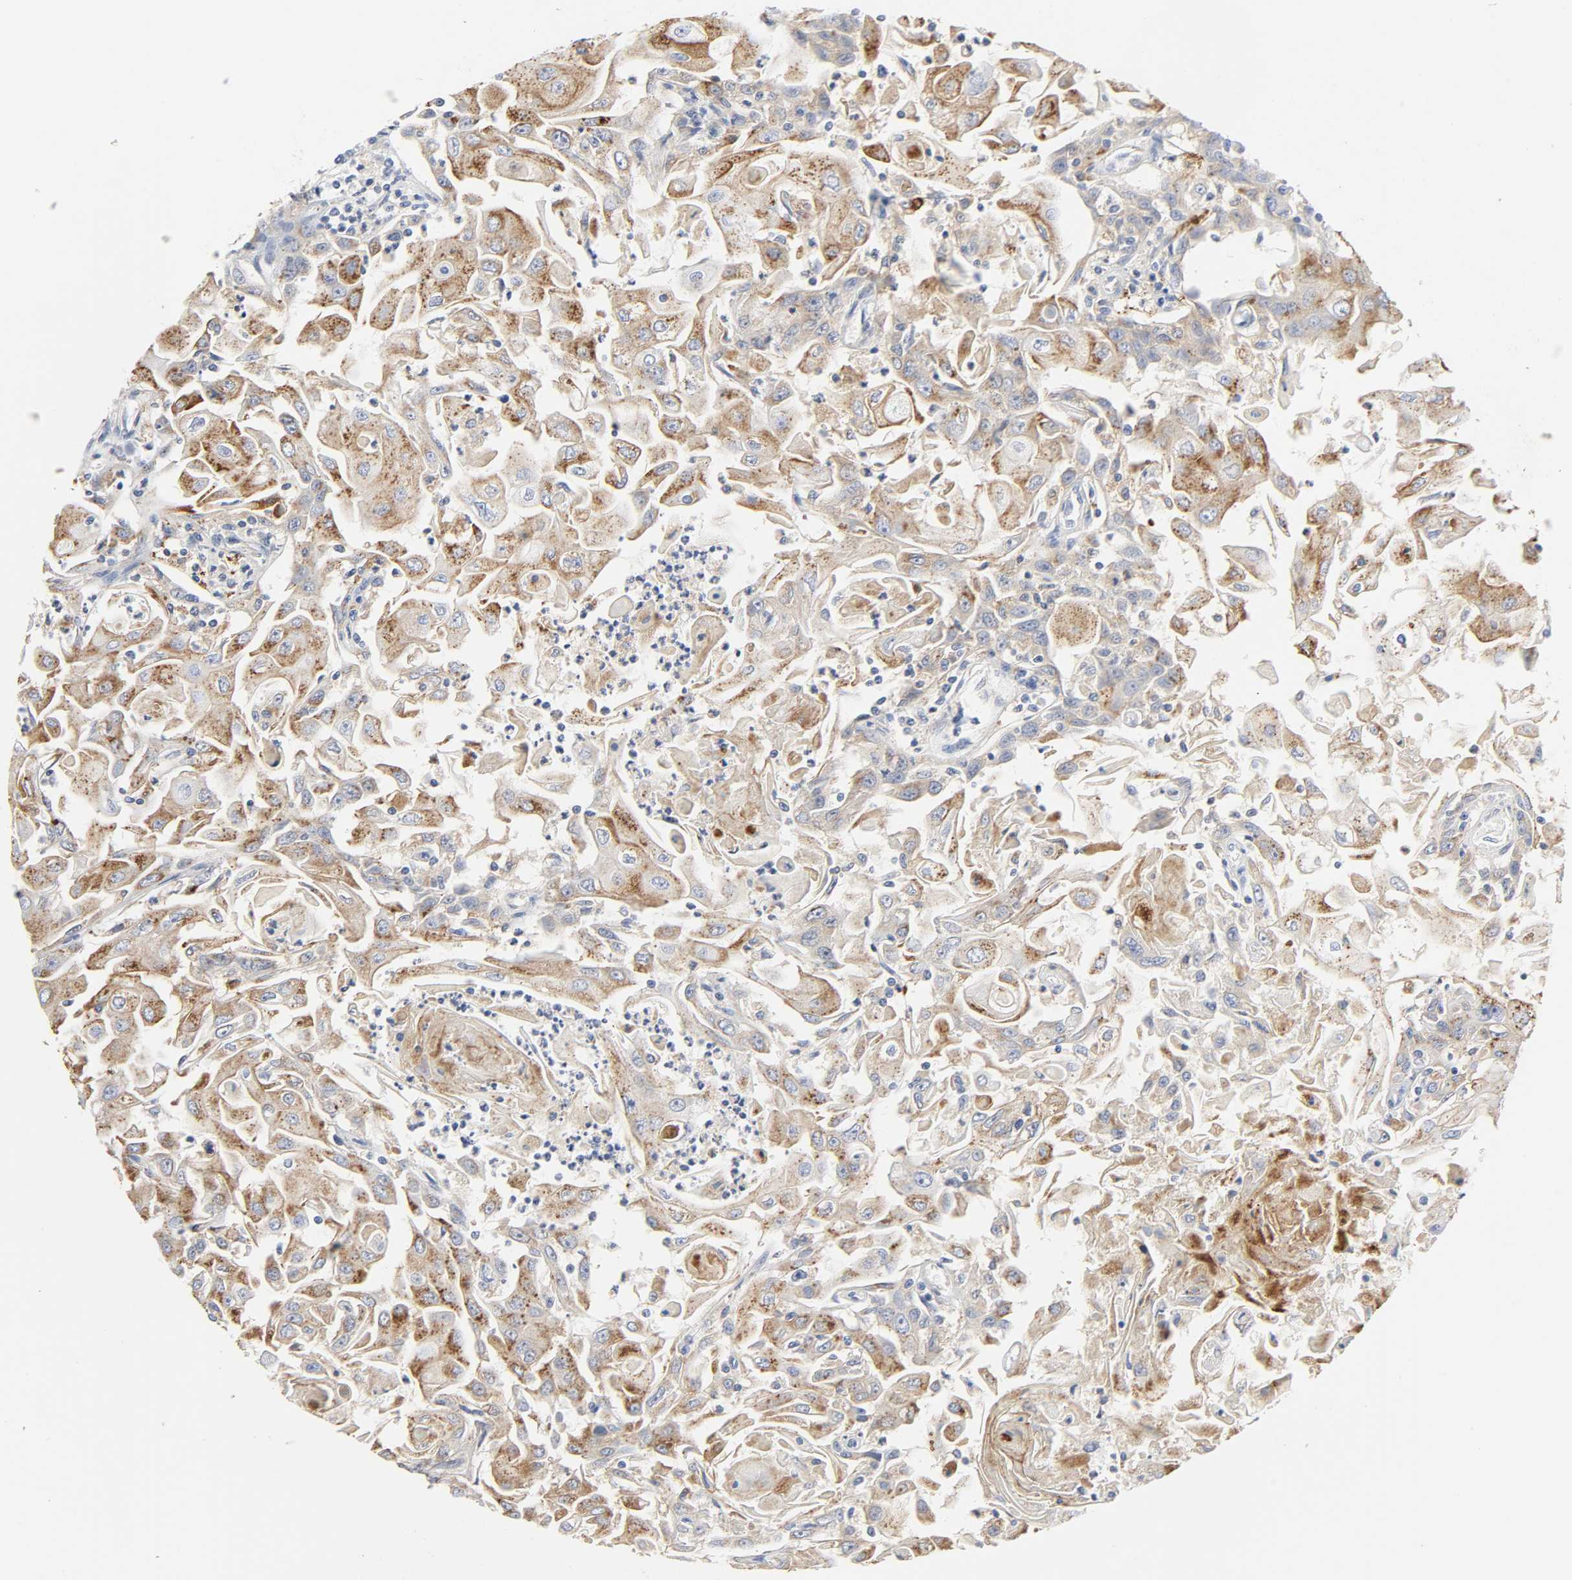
{"staining": {"intensity": "moderate", "quantity": "25%-75%", "location": "cytoplasmic/membranous"}, "tissue": "head and neck cancer", "cell_type": "Tumor cells", "image_type": "cancer", "snomed": [{"axis": "morphology", "description": "Squamous cell carcinoma, NOS"}, {"axis": "topography", "description": "Oral tissue"}, {"axis": "topography", "description": "Head-Neck"}], "caption": "The micrograph shows a brown stain indicating the presence of a protein in the cytoplasmic/membranous of tumor cells in squamous cell carcinoma (head and neck). (DAB (3,3'-diaminobenzidine) IHC with brightfield microscopy, high magnification).", "gene": "MAGEB17", "patient": {"sex": "female", "age": 76}}